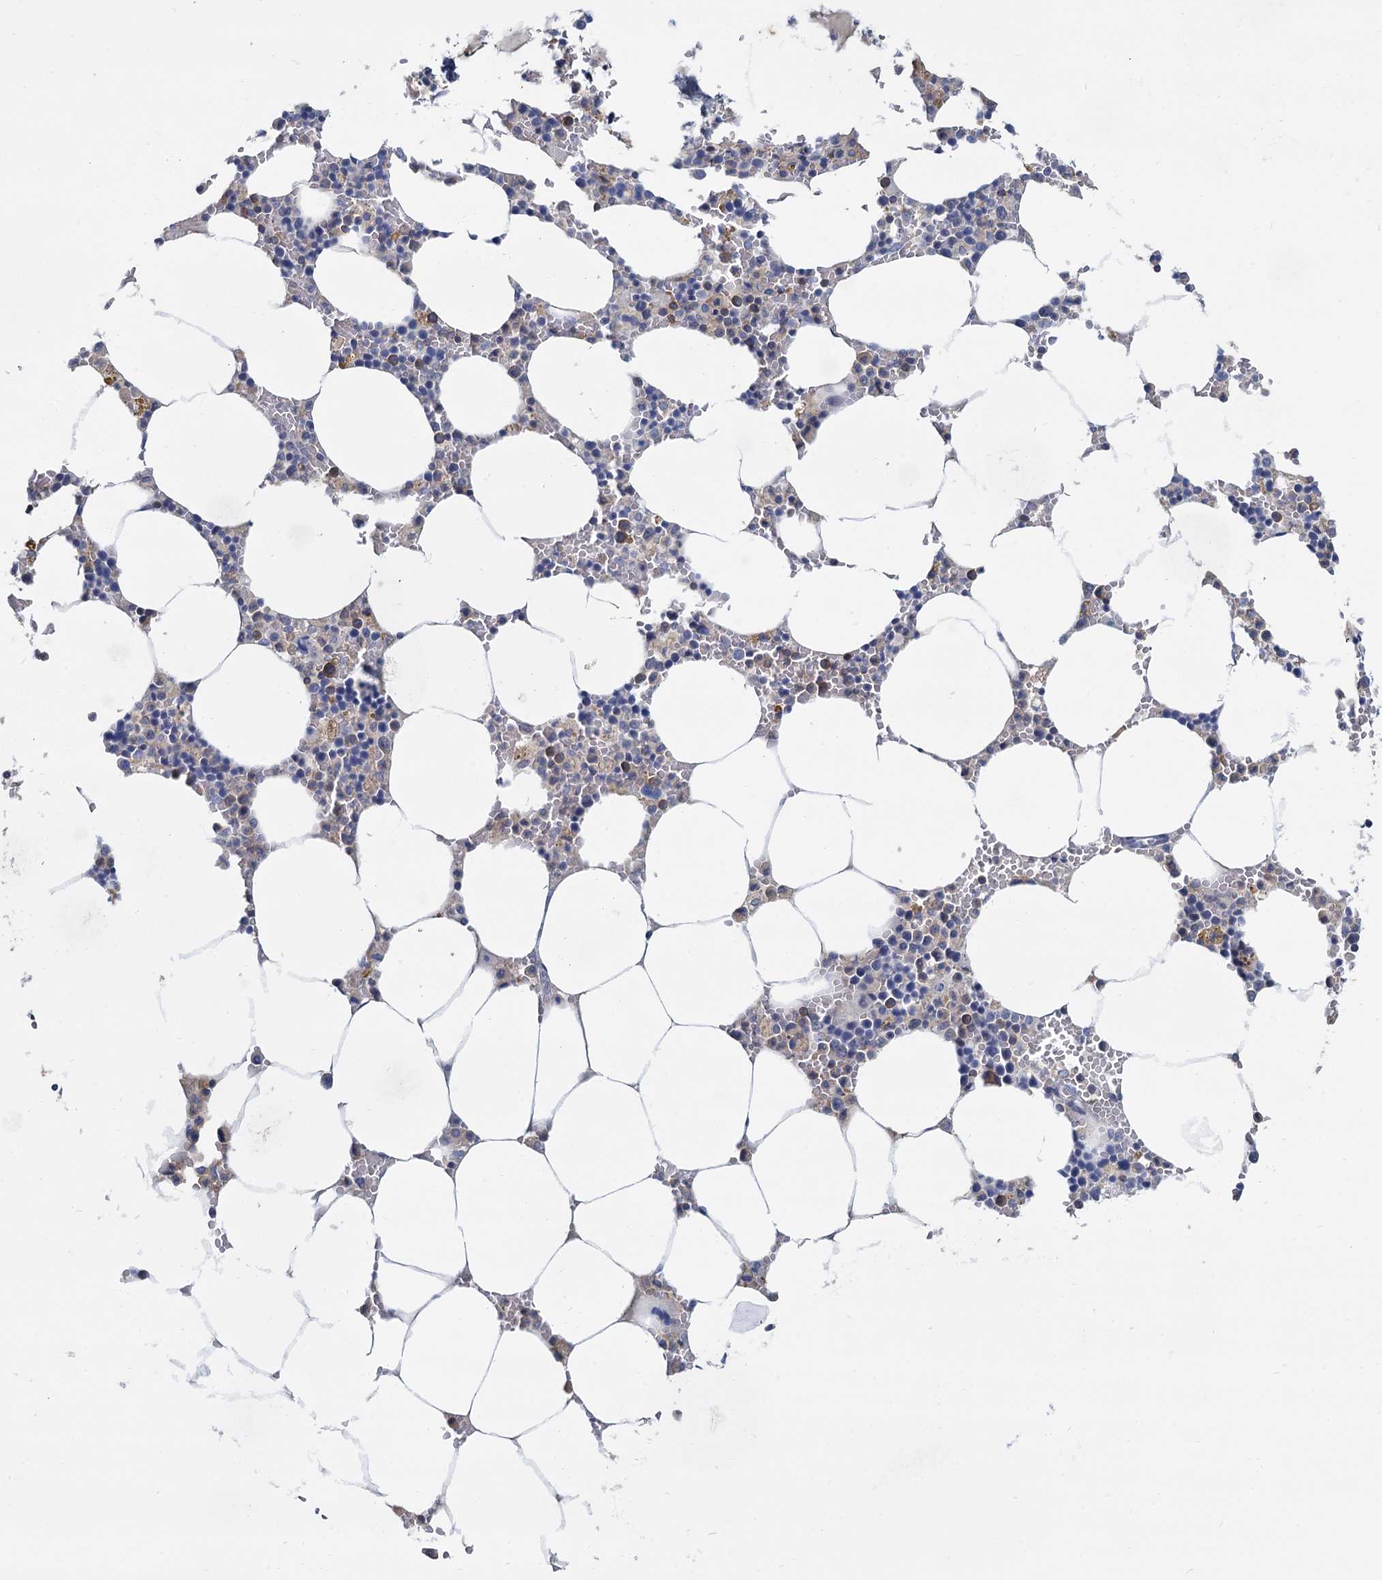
{"staining": {"intensity": "weak", "quantity": "<25%", "location": "cytoplasmic/membranous"}, "tissue": "bone marrow", "cell_type": "Hematopoietic cells", "image_type": "normal", "snomed": [{"axis": "morphology", "description": "Normal tissue, NOS"}, {"axis": "topography", "description": "Bone marrow"}], "caption": "DAB (3,3'-diaminobenzidine) immunohistochemical staining of normal bone marrow exhibits no significant expression in hematopoietic cells.", "gene": "ACSM3", "patient": {"sex": "male", "age": 70}}